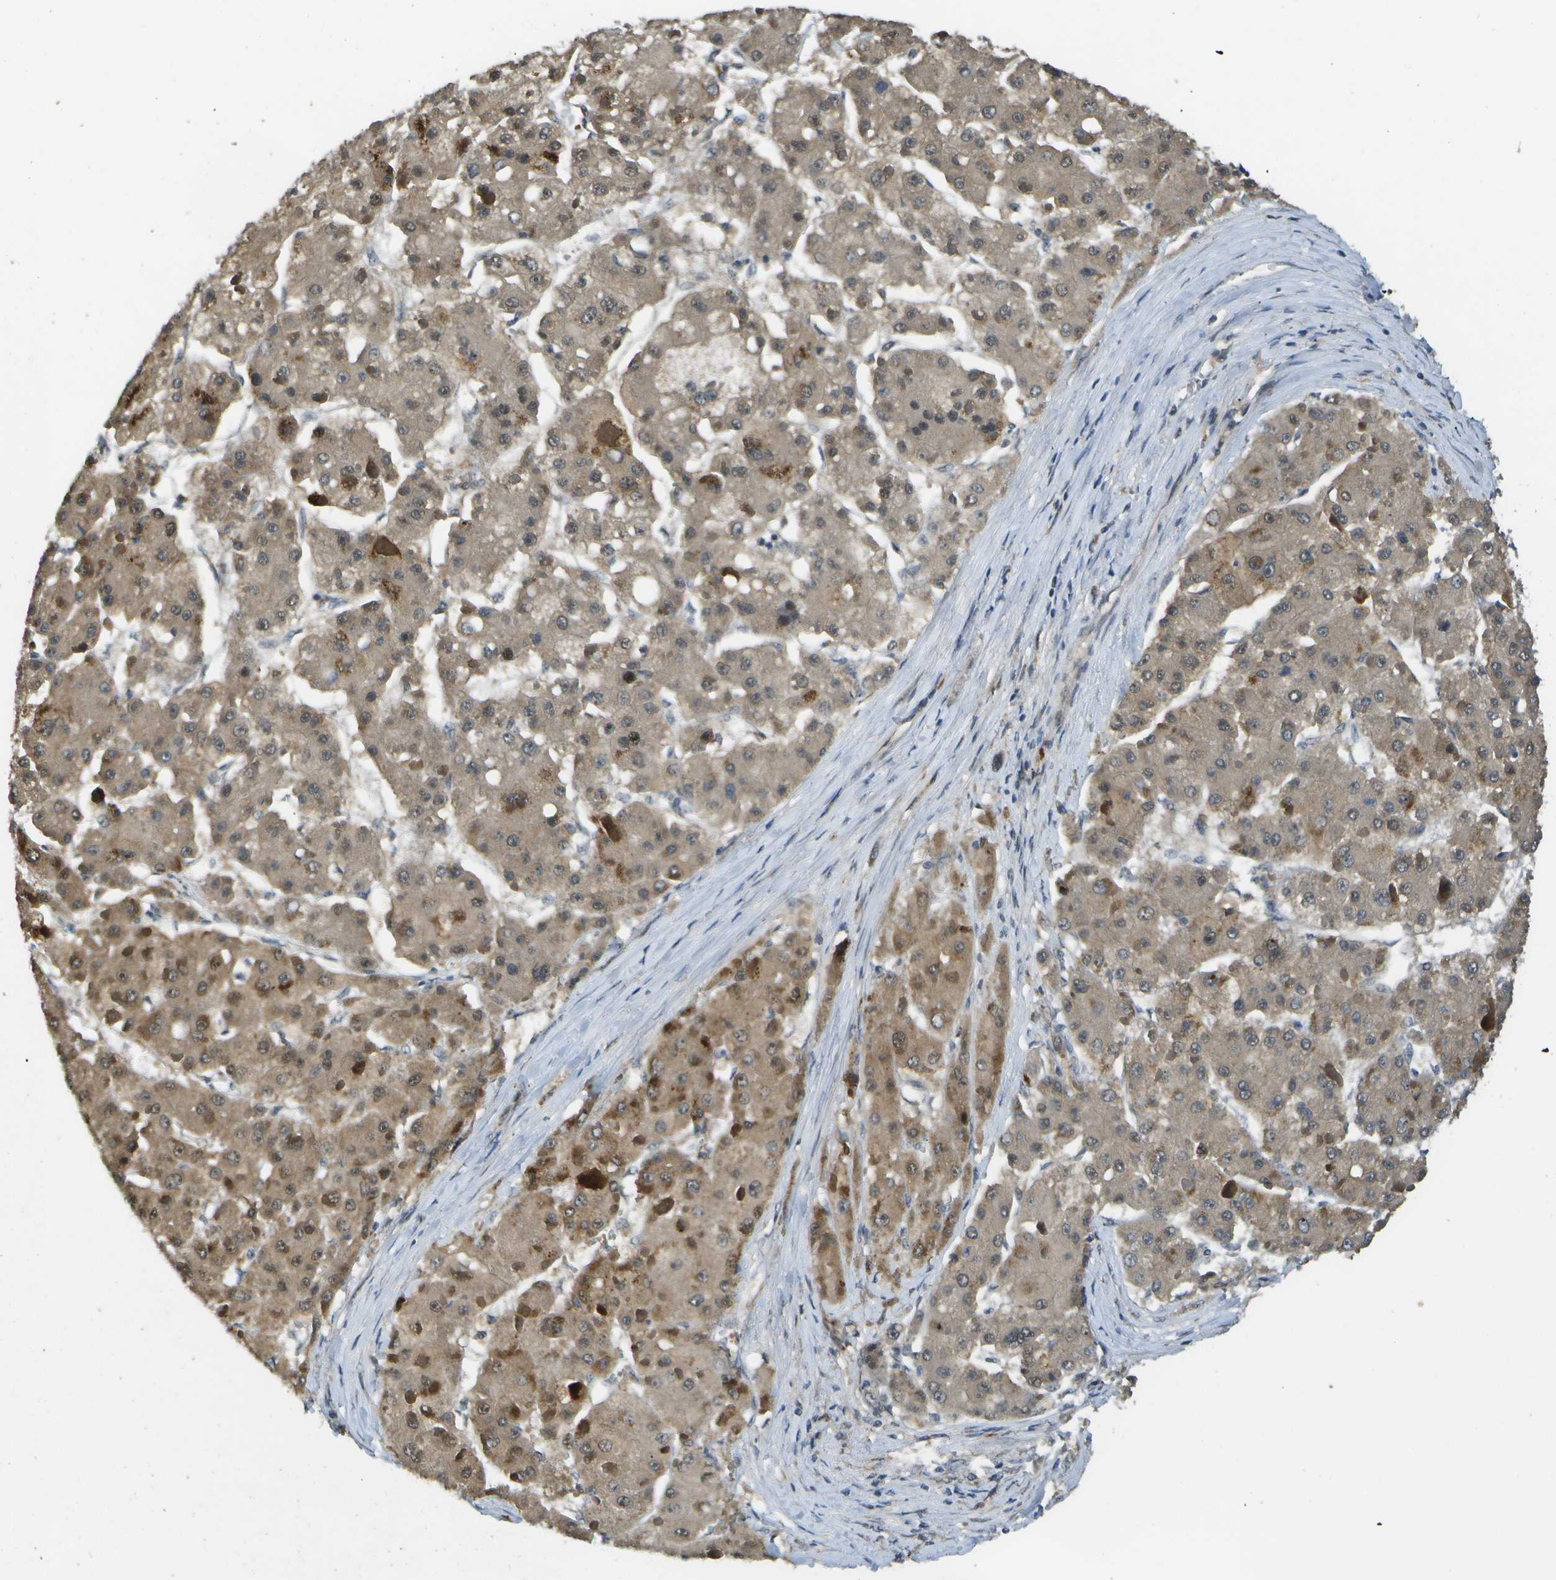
{"staining": {"intensity": "weak", "quantity": ">75%", "location": "cytoplasmic/membranous"}, "tissue": "liver cancer", "cell_type": "Tumor cells", "image_type": "cancer", "snomed": [{"axis": "morphology", "description": "Carcinoma, Hepatocellular, NOS"}, {"axis": "topography", "description": "Liver"}], "caption": "DAB immunohistochemical staining of hepatocellular carcinoma (liver) exhibits weak cytoplasmic/membranous protein expression in about >75% of tumor cells.", "gene": "GANC", "patient": {"sex": "female", "age": 73}}